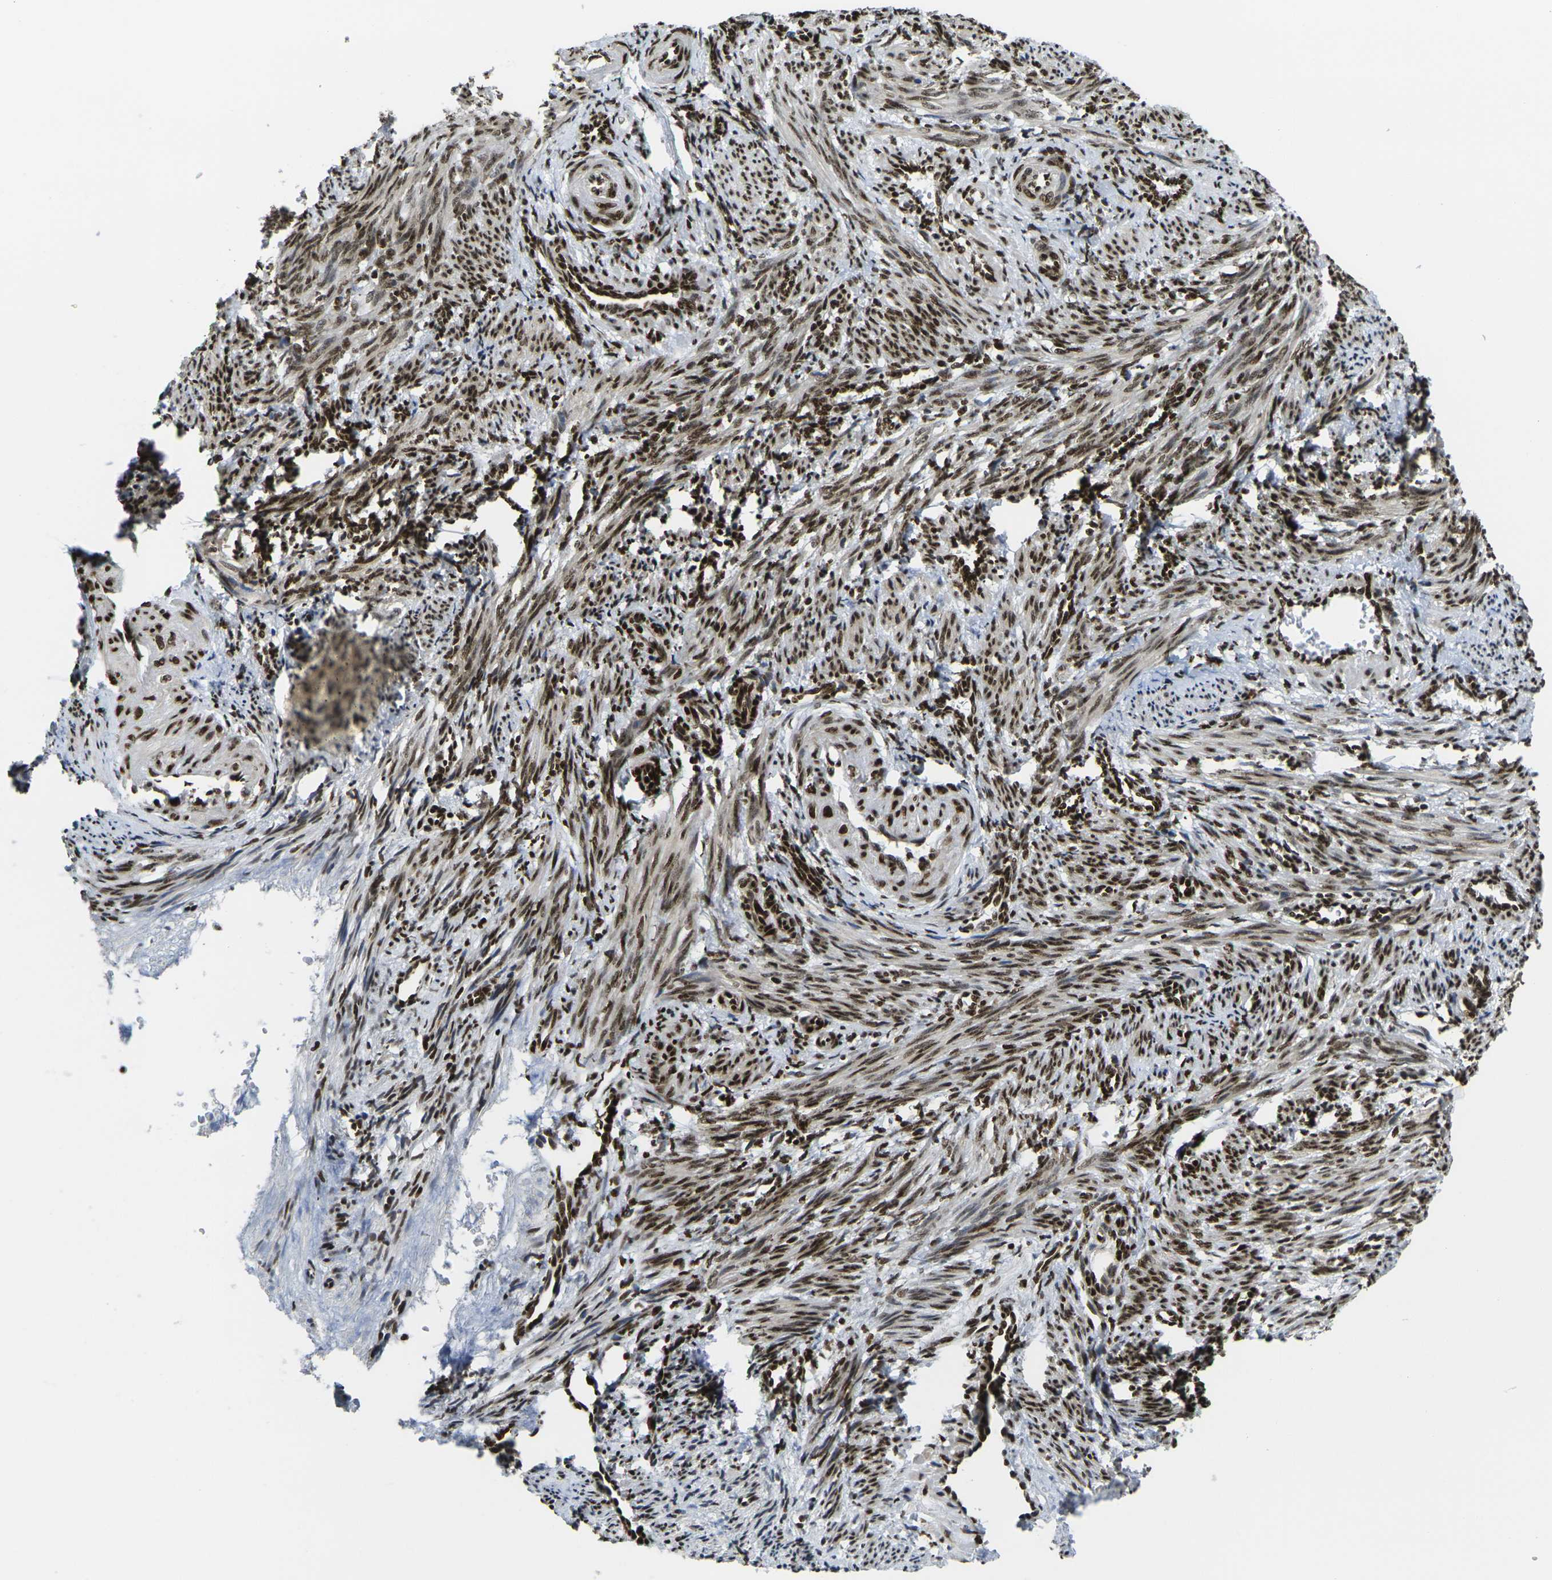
{"staining": {"intensity": "moderate", "quantity": ">75%", "location": "nuclear"}, "tissue": "smooth muscle", "cell_type": "Smooth muscle cells", "image_type": "normal", "snomed": [{"axis": "morphology", "description": "Normal tissue, NOS"}, {"axis": "topography", "description": "Endometrium"}], "caption": "A medium amount of moderate nuclear positivity is present in approximately >75% of smooth muscle cells in unremarkable smooth muscle. The protein of interest is stained brown, and the nuclei are stained in blue (DAB (3,3'-diaminobenzidine) IHC with brightfield microscopy, high magnification).", "gene": "H1", "patient": {"sex": "female", "age": 33}}